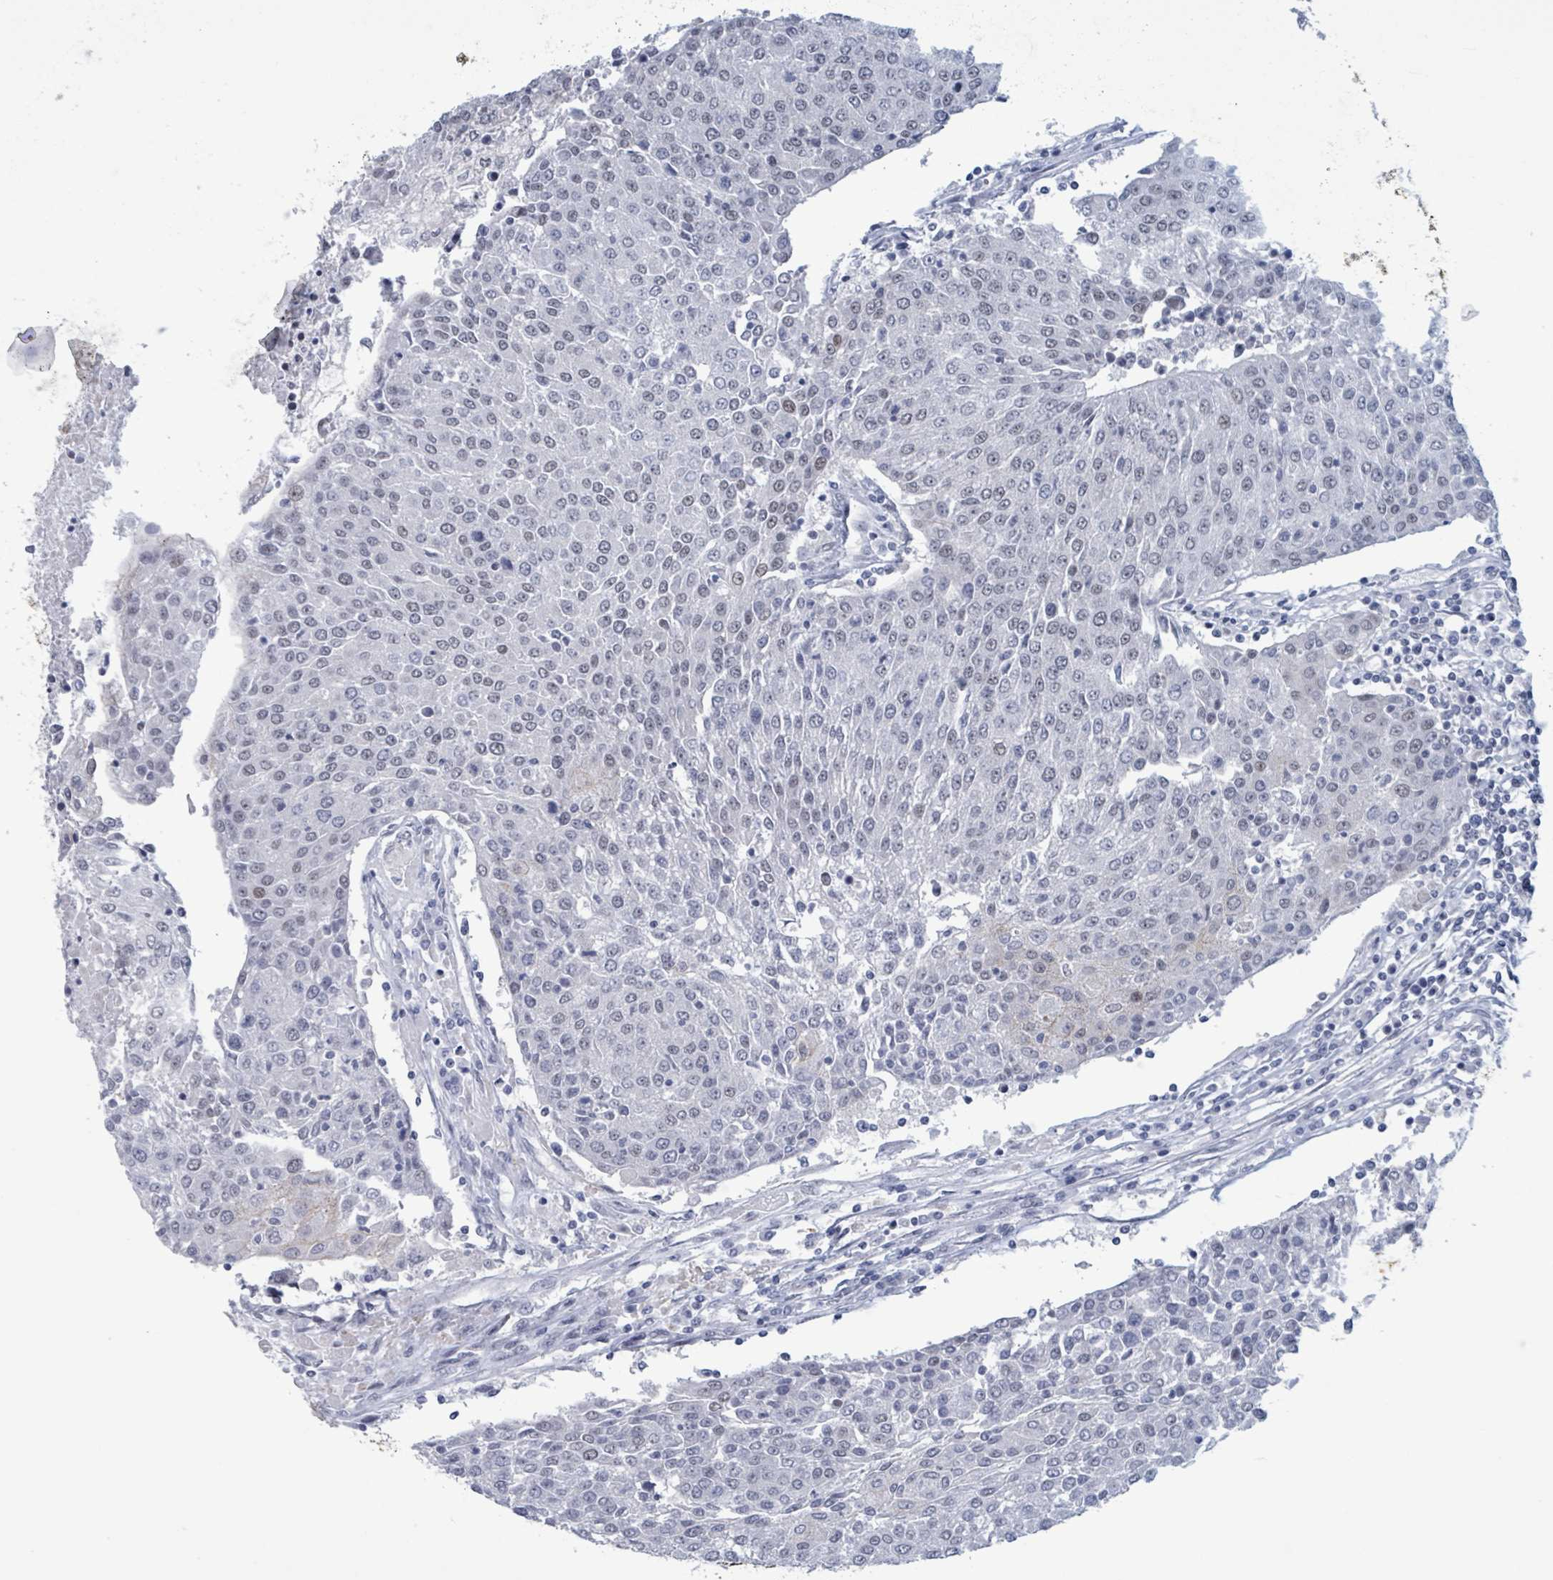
{"staining": {"intensity": "weak", "quantity": "<25%", "location": "nuclear"}, "tissue": "urothelial cancer", "cell_type": "Tumor cells", "image_type": "cancer", "snomed": [{"axis": "morphology", "description": "Urothelial carcinoma, High grade"}, {"axis": "topography", "description": "Urinary bladder"}], "caption": "Immunohistochemistry (IHC) of urothelial cancer displays no expression in tumor cells.", "gene": "CT45A5", "patient": {"sex": "female", "age": 85}}